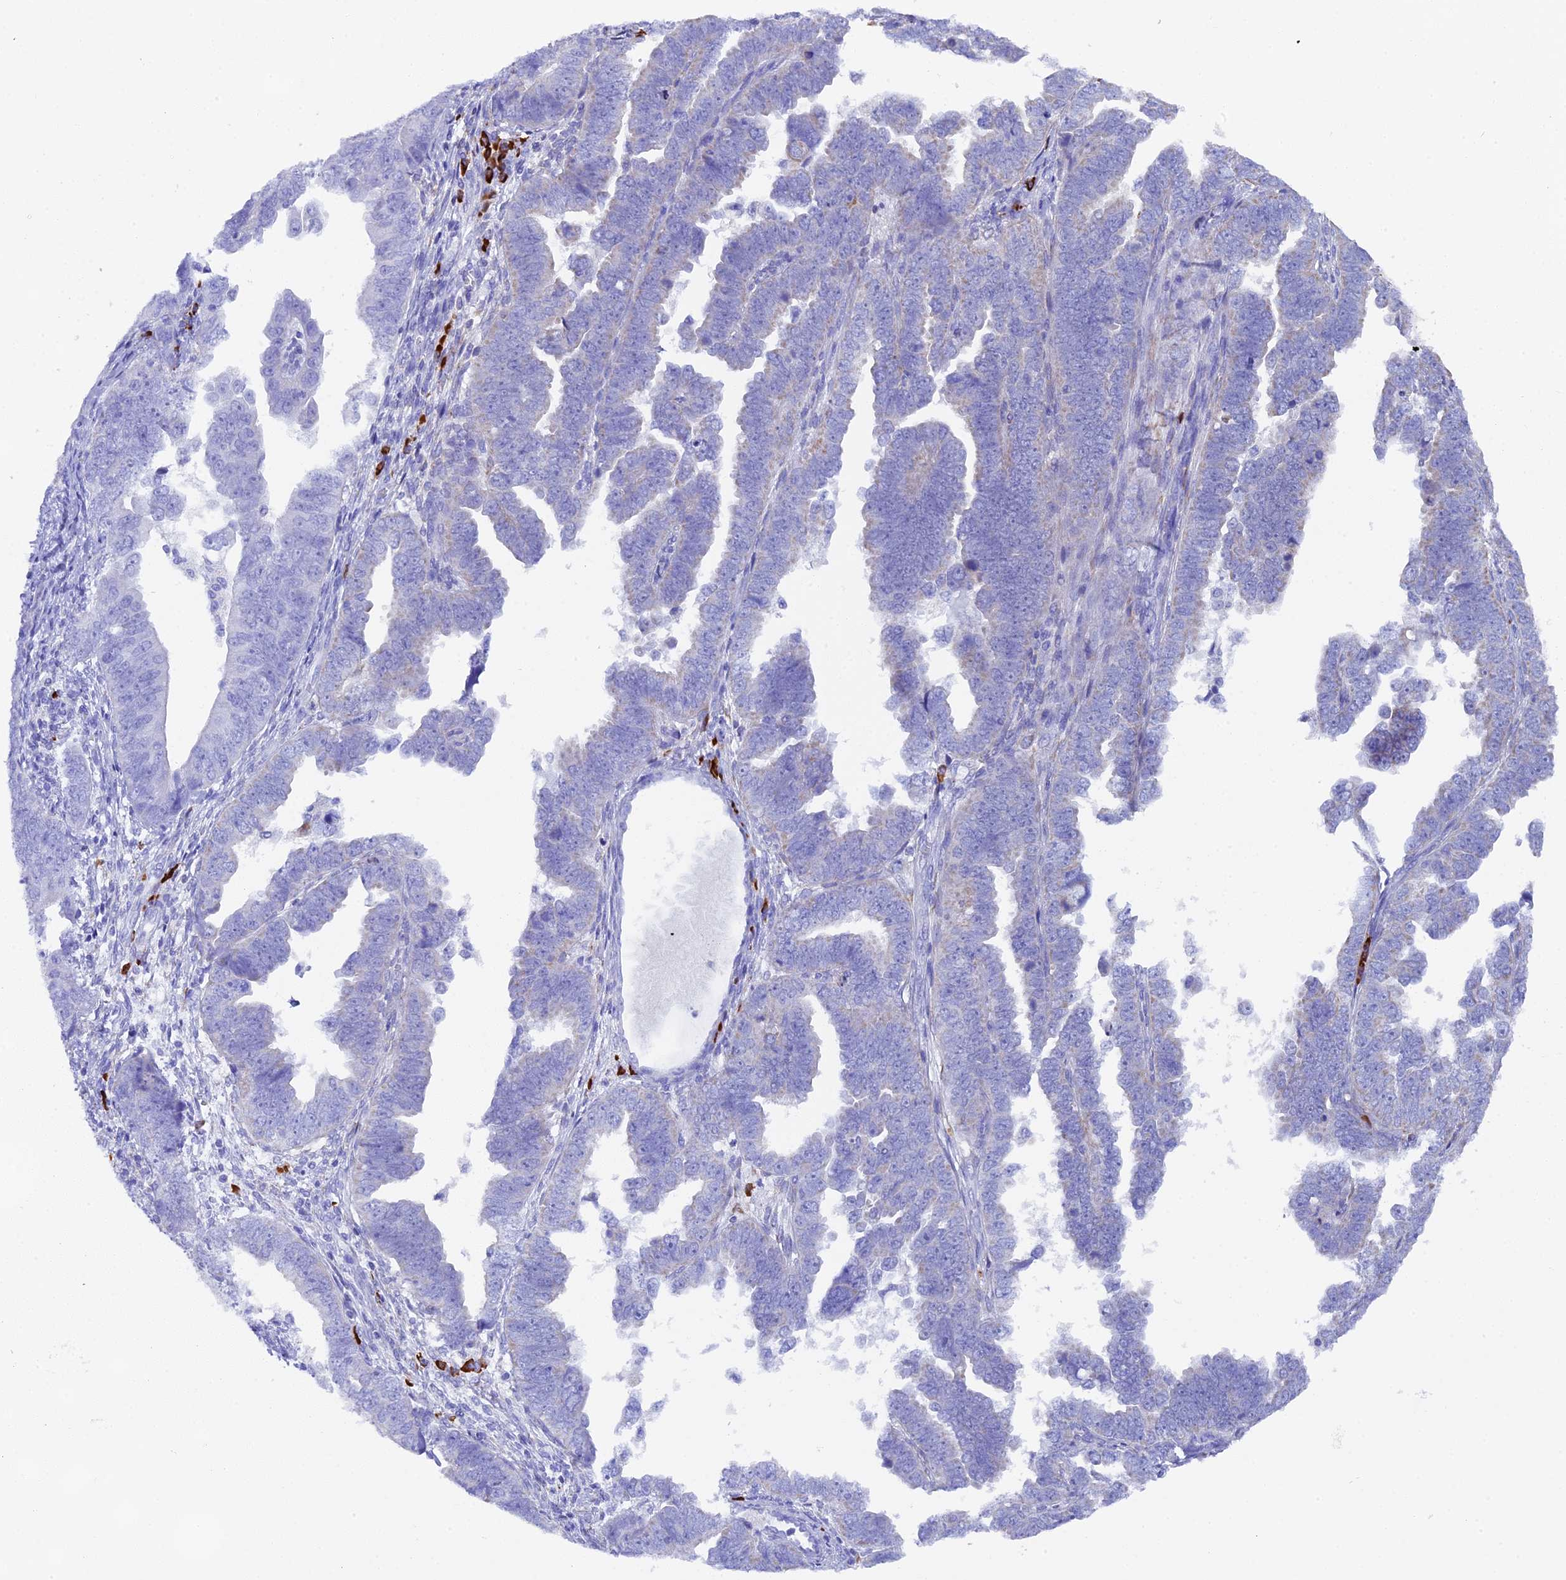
{"staining": {"intensity": "negative", "quantity": "none", "location": "none"}, "tissue": "endometrial cancer", "cell_type": "Tumor cells", "image_type": "cancer", "snomed": [{"axis": "morphology", "description": "Adenocarcinoma, NOS"}, {"axis": "topography", "description": "Endometrium"}], "caption": "Endometrial cancer (adenocarcinoma) stained for a protein using IHC reveals no expression tumor cells.", "gene": "FKBP11", "patient": {"sex": "female", "age": 75}}